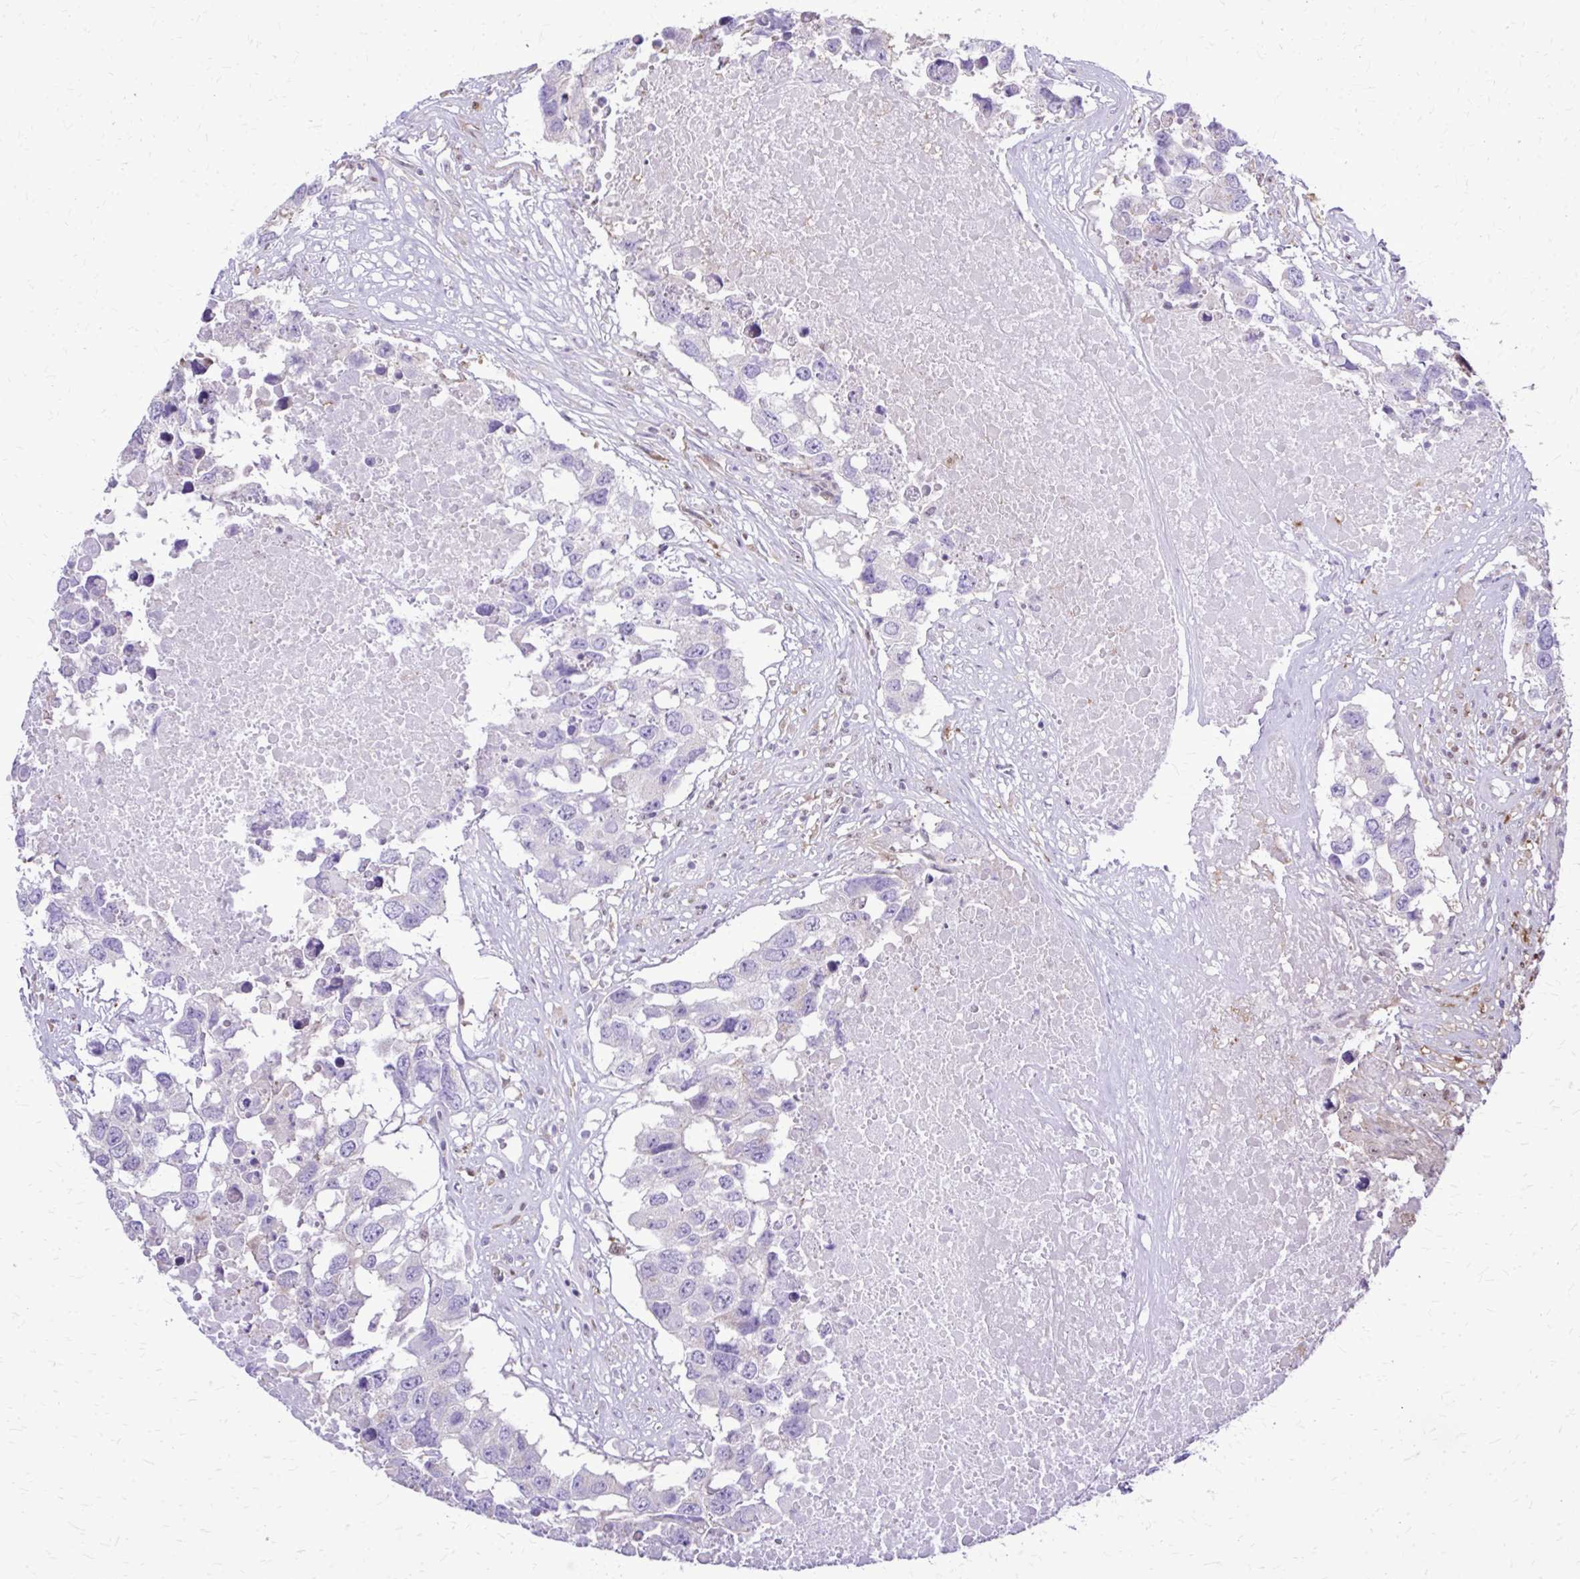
{"staining": {"intensity": "negative", "quantity": "none", "location": "none"}, "tissue": "testis cancer", "cell_type": "Tumor cells", "image_type": "cancer", "snomed": [{"axis": "morphology", "description": "Carcinoma, Embryonal, NOS"}, {"axis": "topography", "description": "Testis"}], "caption": "Image shows no significant protein expression in tumor cells of testis cancer (embryonal carcinoma).", "gene": "RASL11B", "patient": {"sex": "male", "age": 83}}